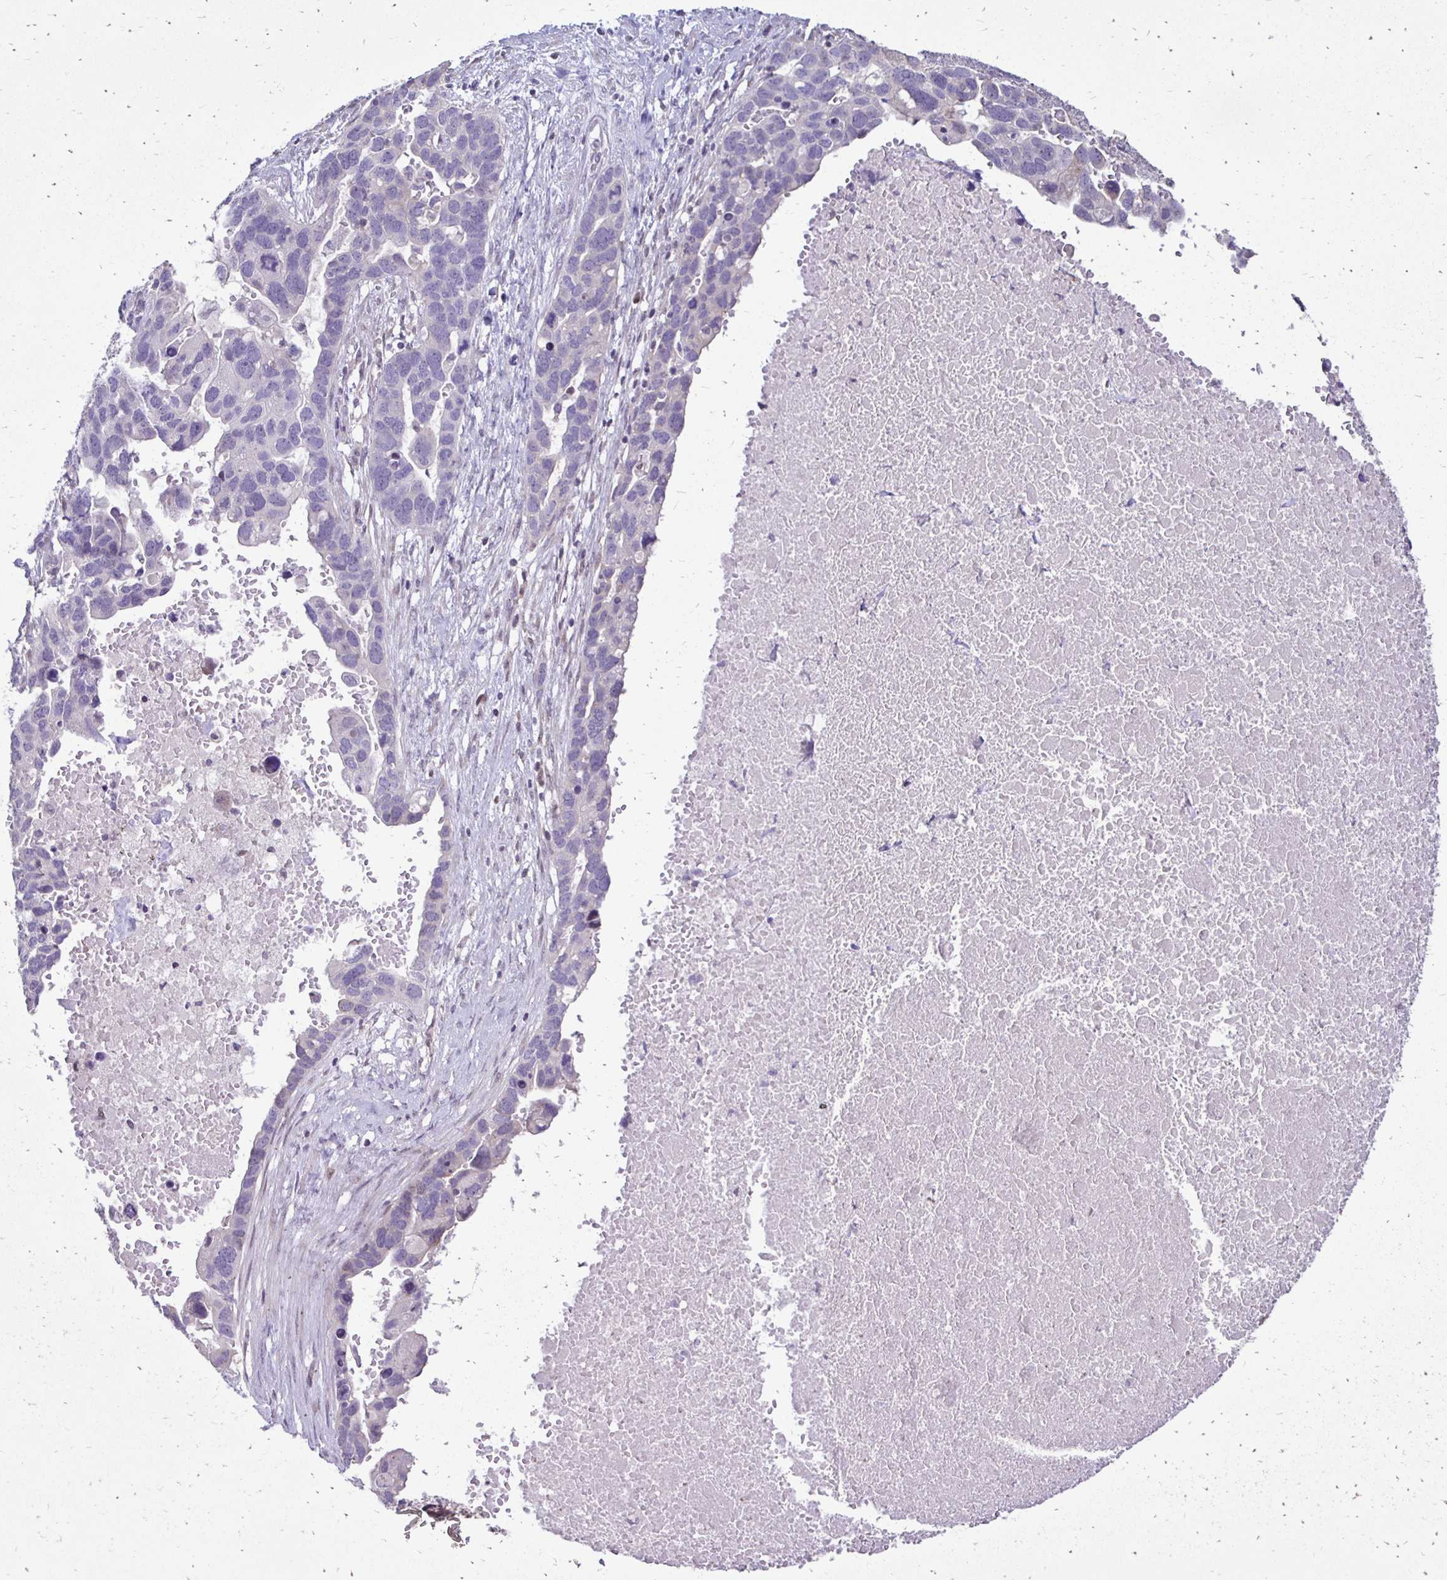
{"staining": {"intensity": "negative", "quantity": "none", "location": "none"}, "tissue": "ovarian cancer", "cell_type": "Tumor cells", "image_type": "cancer", "snomed": [{"axis": "morphology", "description": "Cystadenocarcinoma, serous, NOS"}, {"axis": "topography", "description": "Ovary"}], "caption": "A photomicrograph of human serous cystadenocarcinoma (ovarian) is negative for staining in tumor cells.", "gene": "GAS2", "patient": {"sex": "female", "age": 54}}